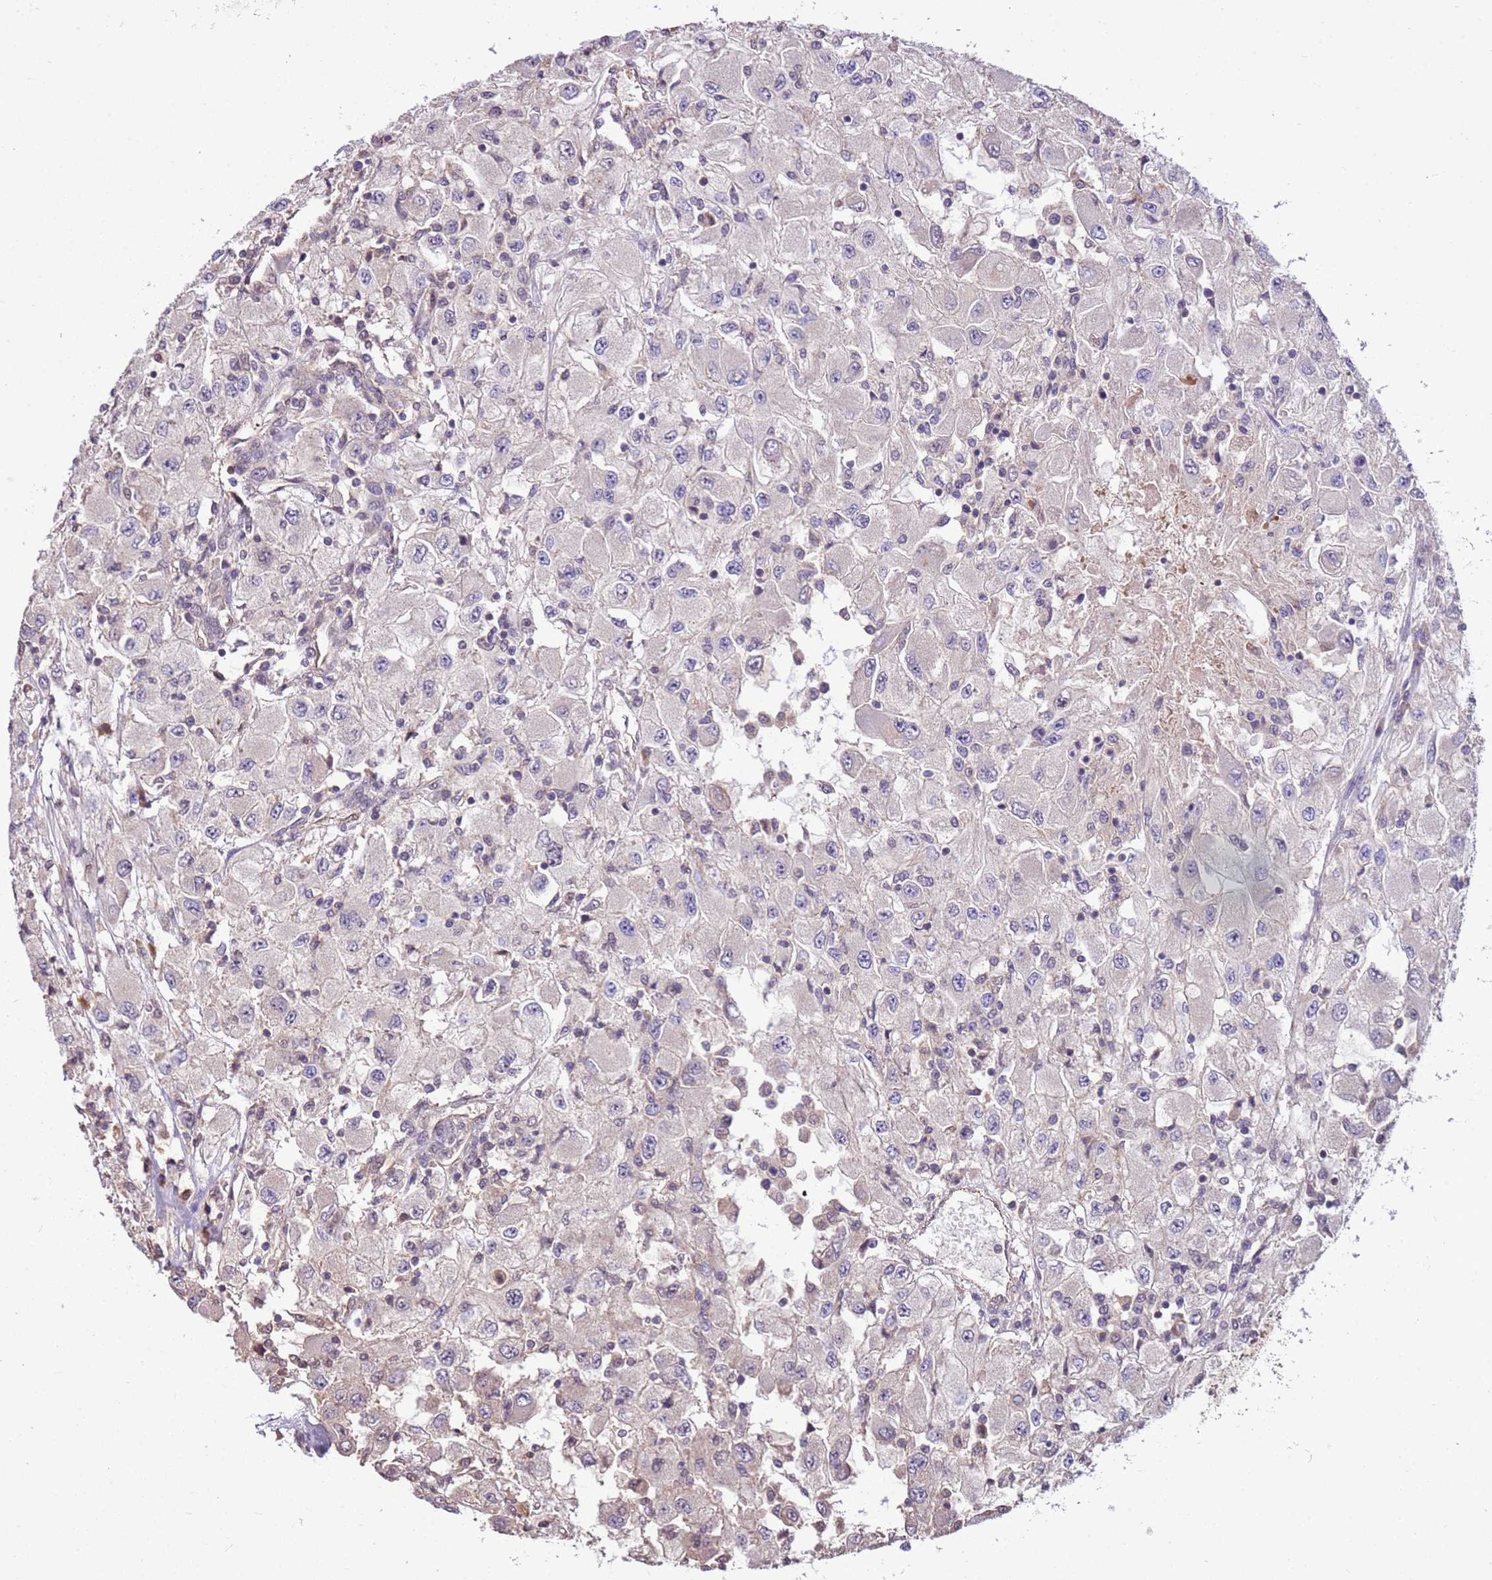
{"staining": {"intensity": "negative", "quantity": "none", "location": "none"}, "tissue": "renal cancer", "cell_type": "Tumor cells", "image_type": "cancer", "snomed": [{"axis": "morphology", "description": "Adenocarcinoma, NOS"}, {"axis": "topography", "description": "Kidney"}], "caption": "Tumor cells are negative for brown protein staining in adenocarcinoma (renal).", "gene": "BBS5", "patient": {"sex": "female", "age": 67}}